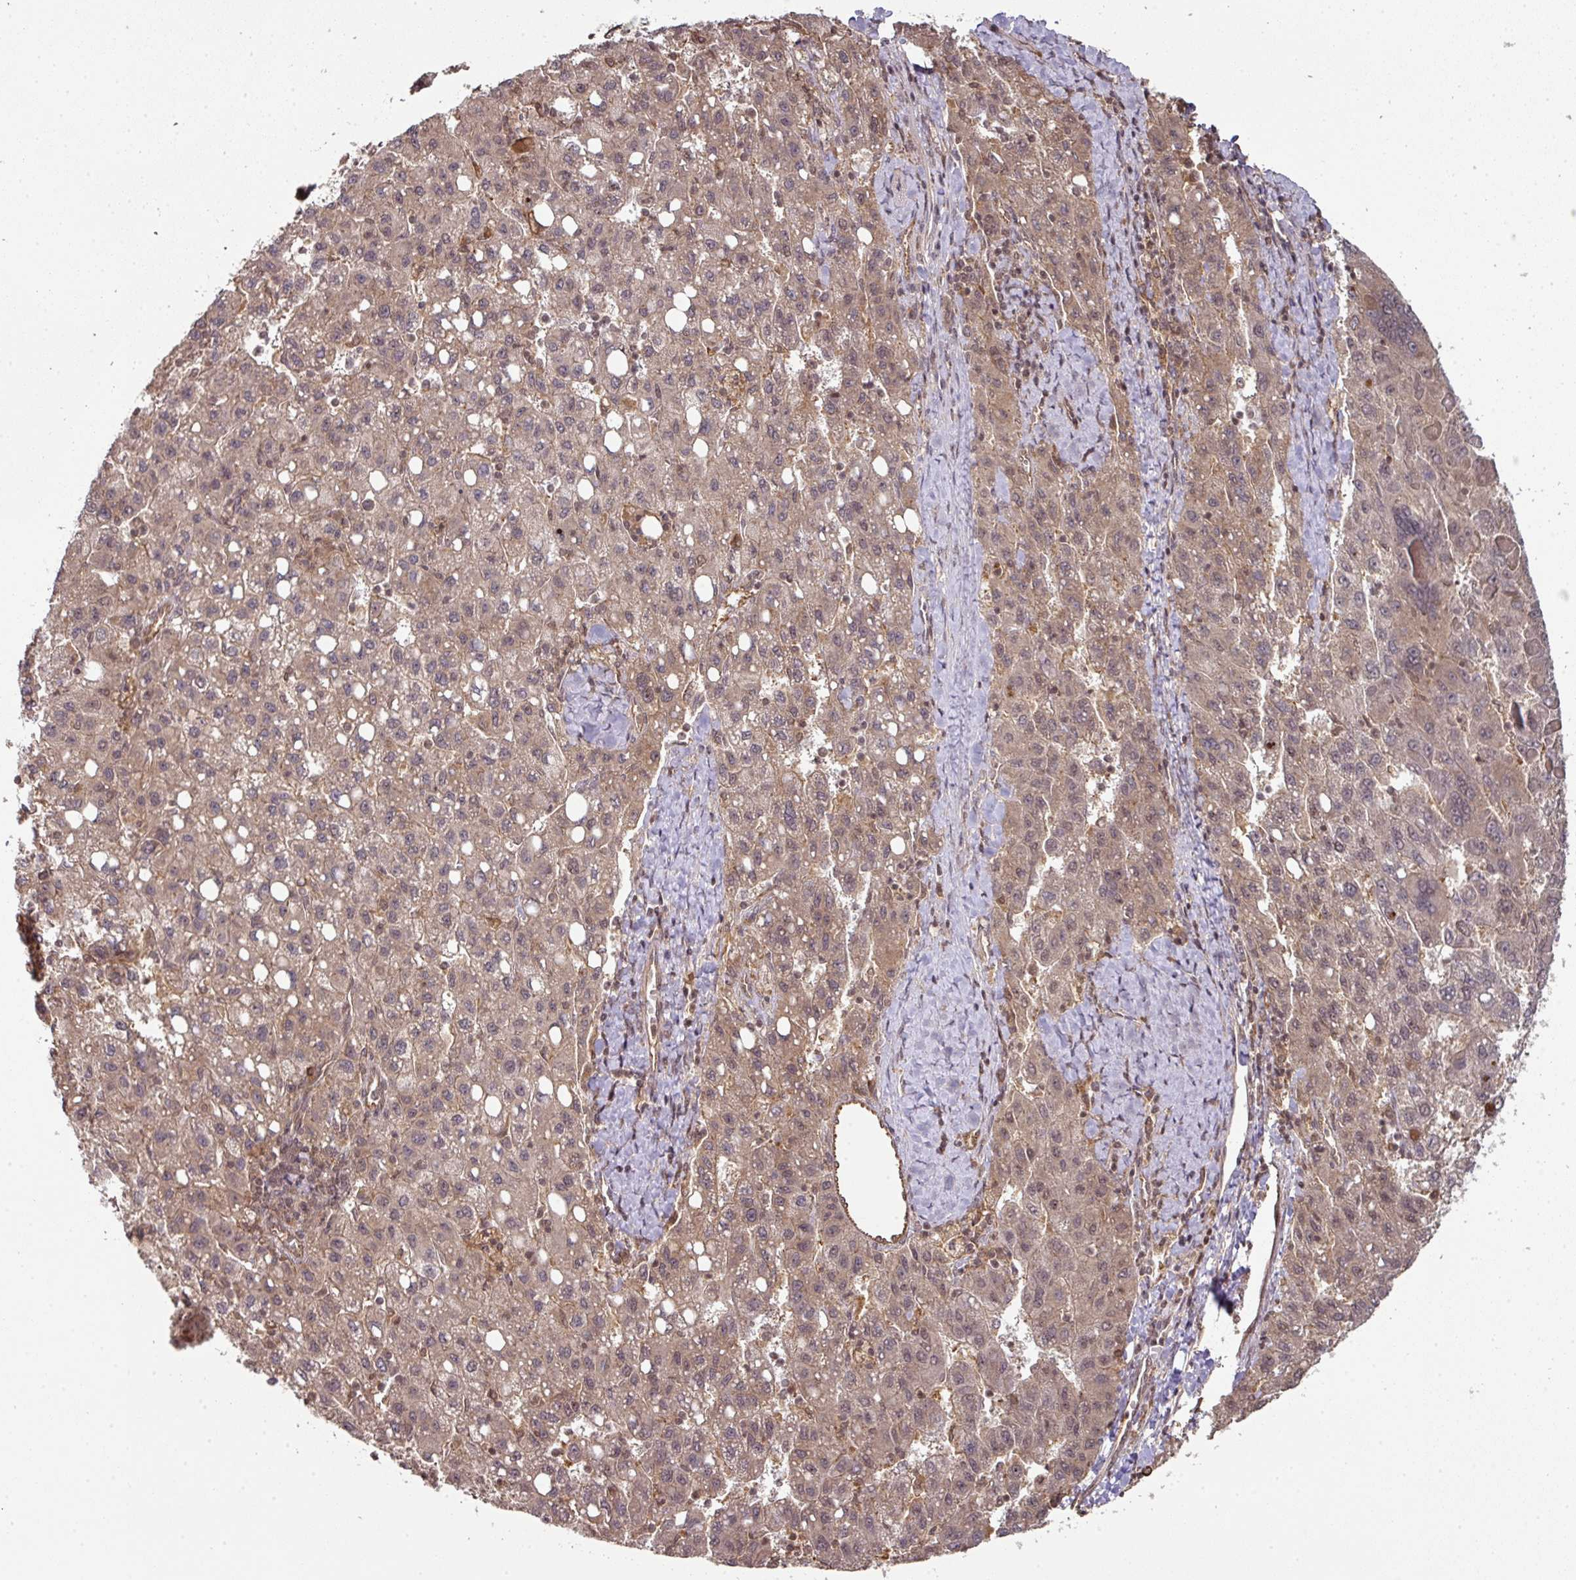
{"staining": {"intensity": "weak", "quantity": ">75%", "location": "cytoplasmic/membranous,nuclear"}, "tissue": "liver cancer", "cell_type": "Tumor cells", "image_type": "cancer", "snomed": [{"axis": "morphology", "description": "Carcinoma, Hepatocellular, NOS"}, {"axis": "topography", "description": "Liver"}], "caption": "This is an image of immunohistochemistry (IHC) staining of hepatocellular carcinoma (liver), which shows weak positivity in the cytoplasmic/membranous and nuclear of tumor cells.", "gene": "ANKRD18A", "patient": {"sex": "female", "age": 82}}